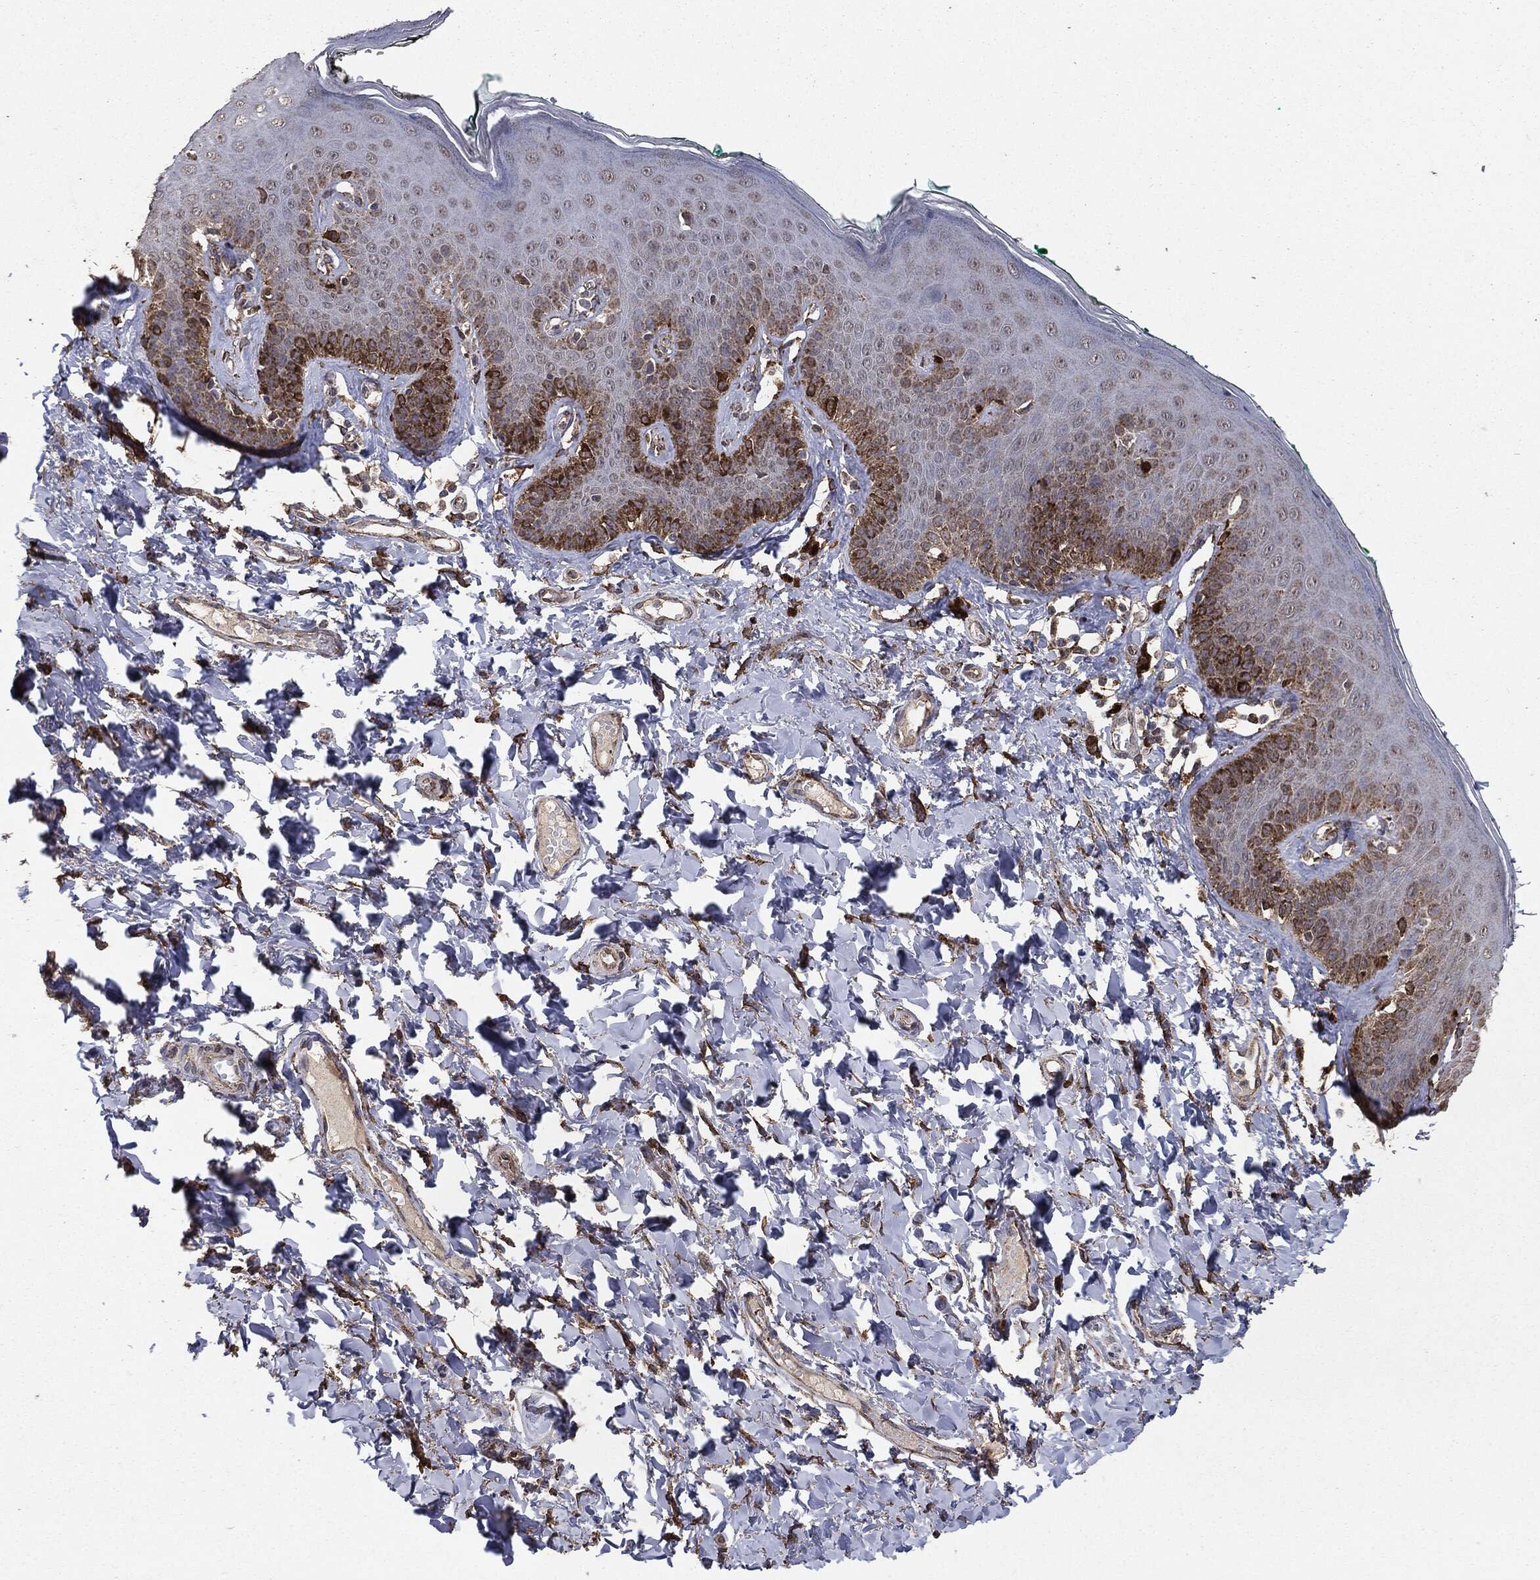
{"staining": {"intensity": "moderate", "quantity": "<25%", "location": "cytoplasmic/membranous"}, "tissue": "vagina", "cell_type": "Squamous epithelial cells", "image_type": "normal", "snomed": [{"axis": "morphology", "description": "Normal tissue, NOS"}, {"axis": "topography", "description": "Vagina"}], "caption": "This image shows immunohistochemistry staining of benign human vagina, with low moderate cytoplasmic/membranous staining in about <25% of squamous epithelial cells.", "gene": "MTOR", "patient": {"sex": "female", "age": 66}}